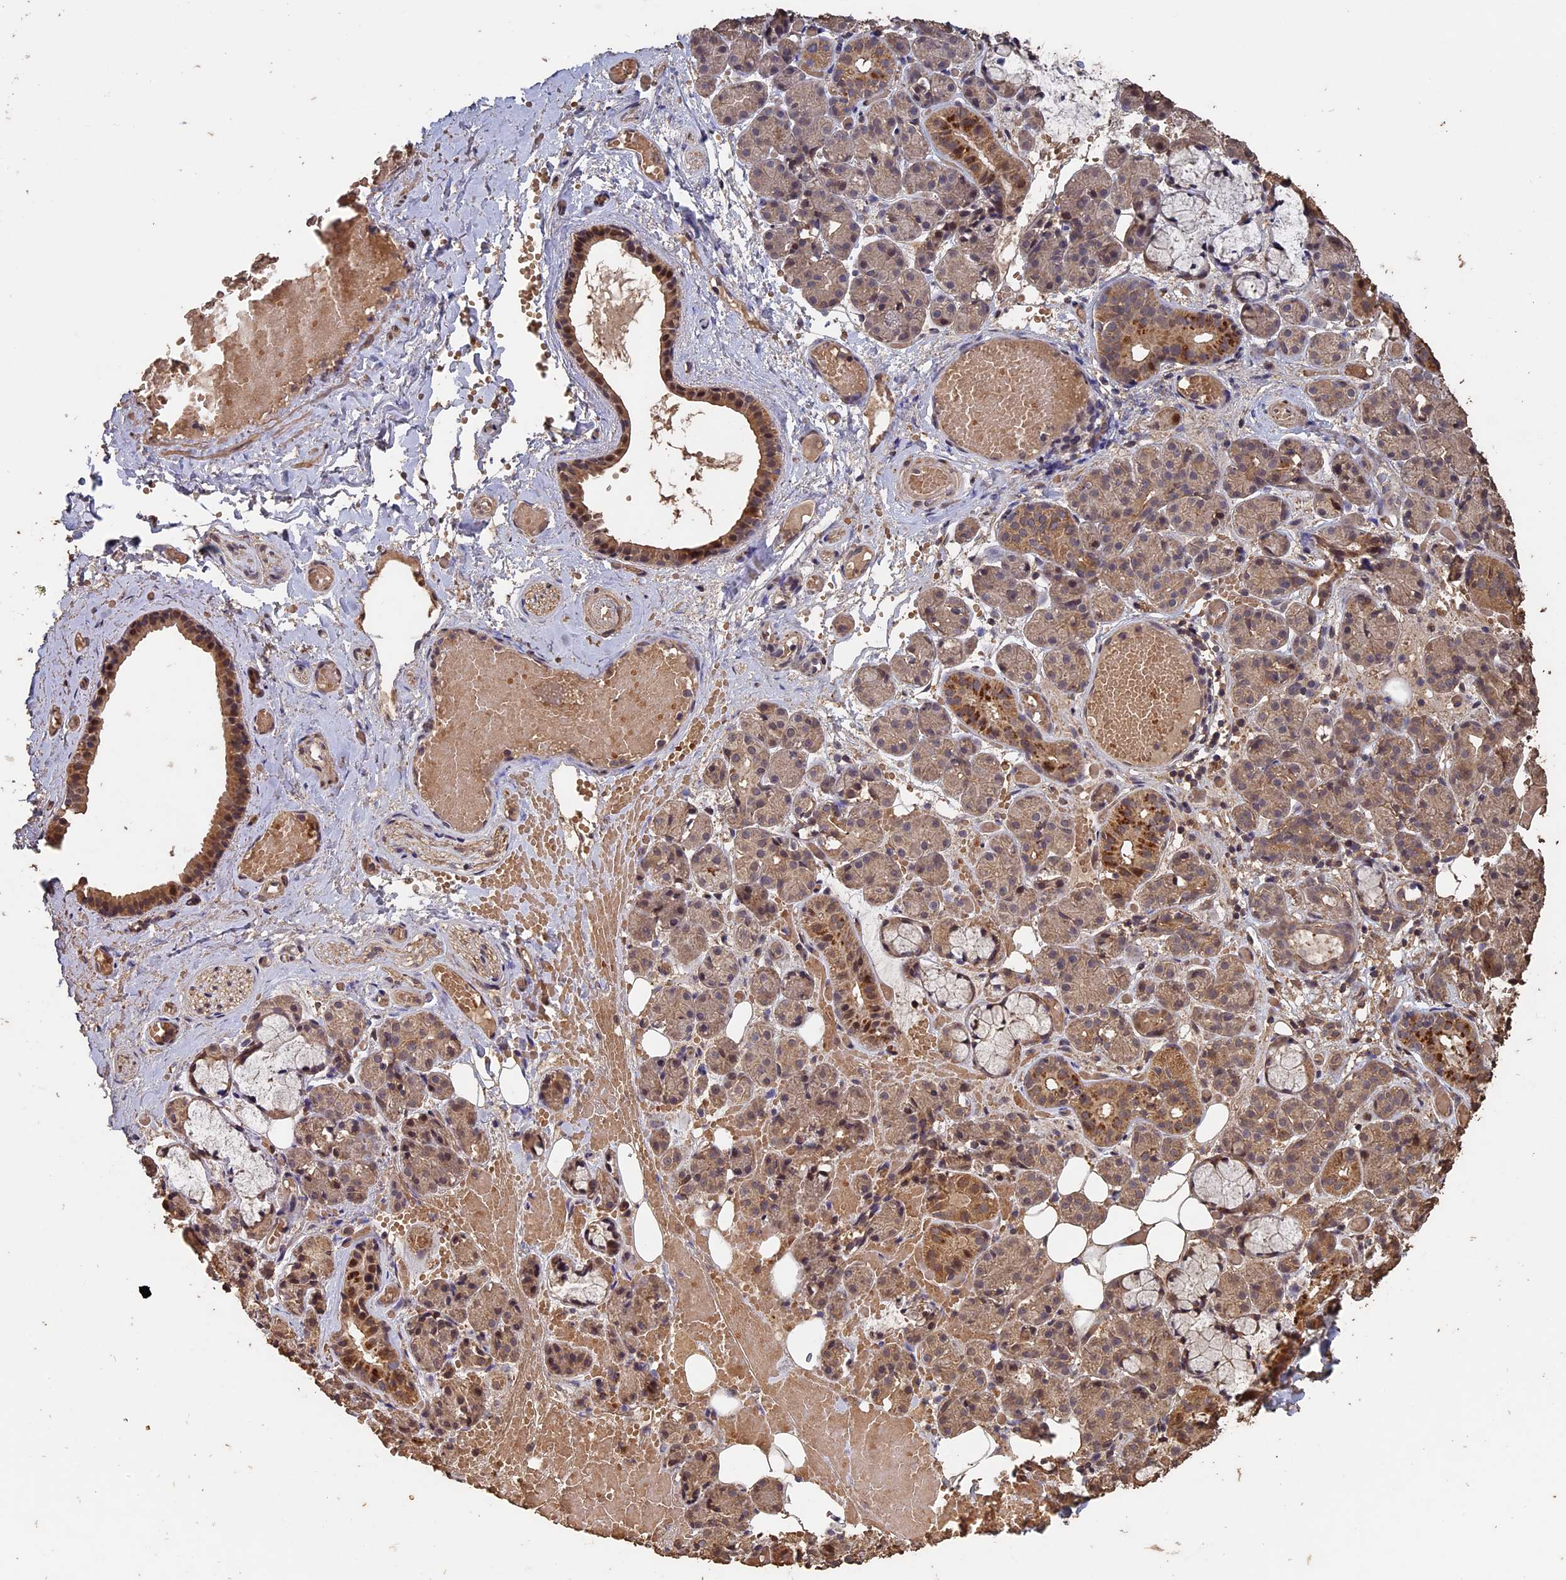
{"staining": {"intensity": "moderate", "quantity": "25%-75%", "location": "cytoplasmic/membranous,nuclear"}, "tissue": "salivary gland", "cell_type": "Glandular cells", "image_type": "normal", "snomed": [{"axis": "morphology", "description": "Normal tissue, NOS"}, {"axis": "topography", "description": "Salivary gland"}], "caption": "Human salivary gland stained with a brown dye shows moderate cytoplasmic/membranous,nuclear positive expression in about 25%-75% of glandular cells.", "gene": "HUNK", "patient": {"sex": "male", "age": 63}}